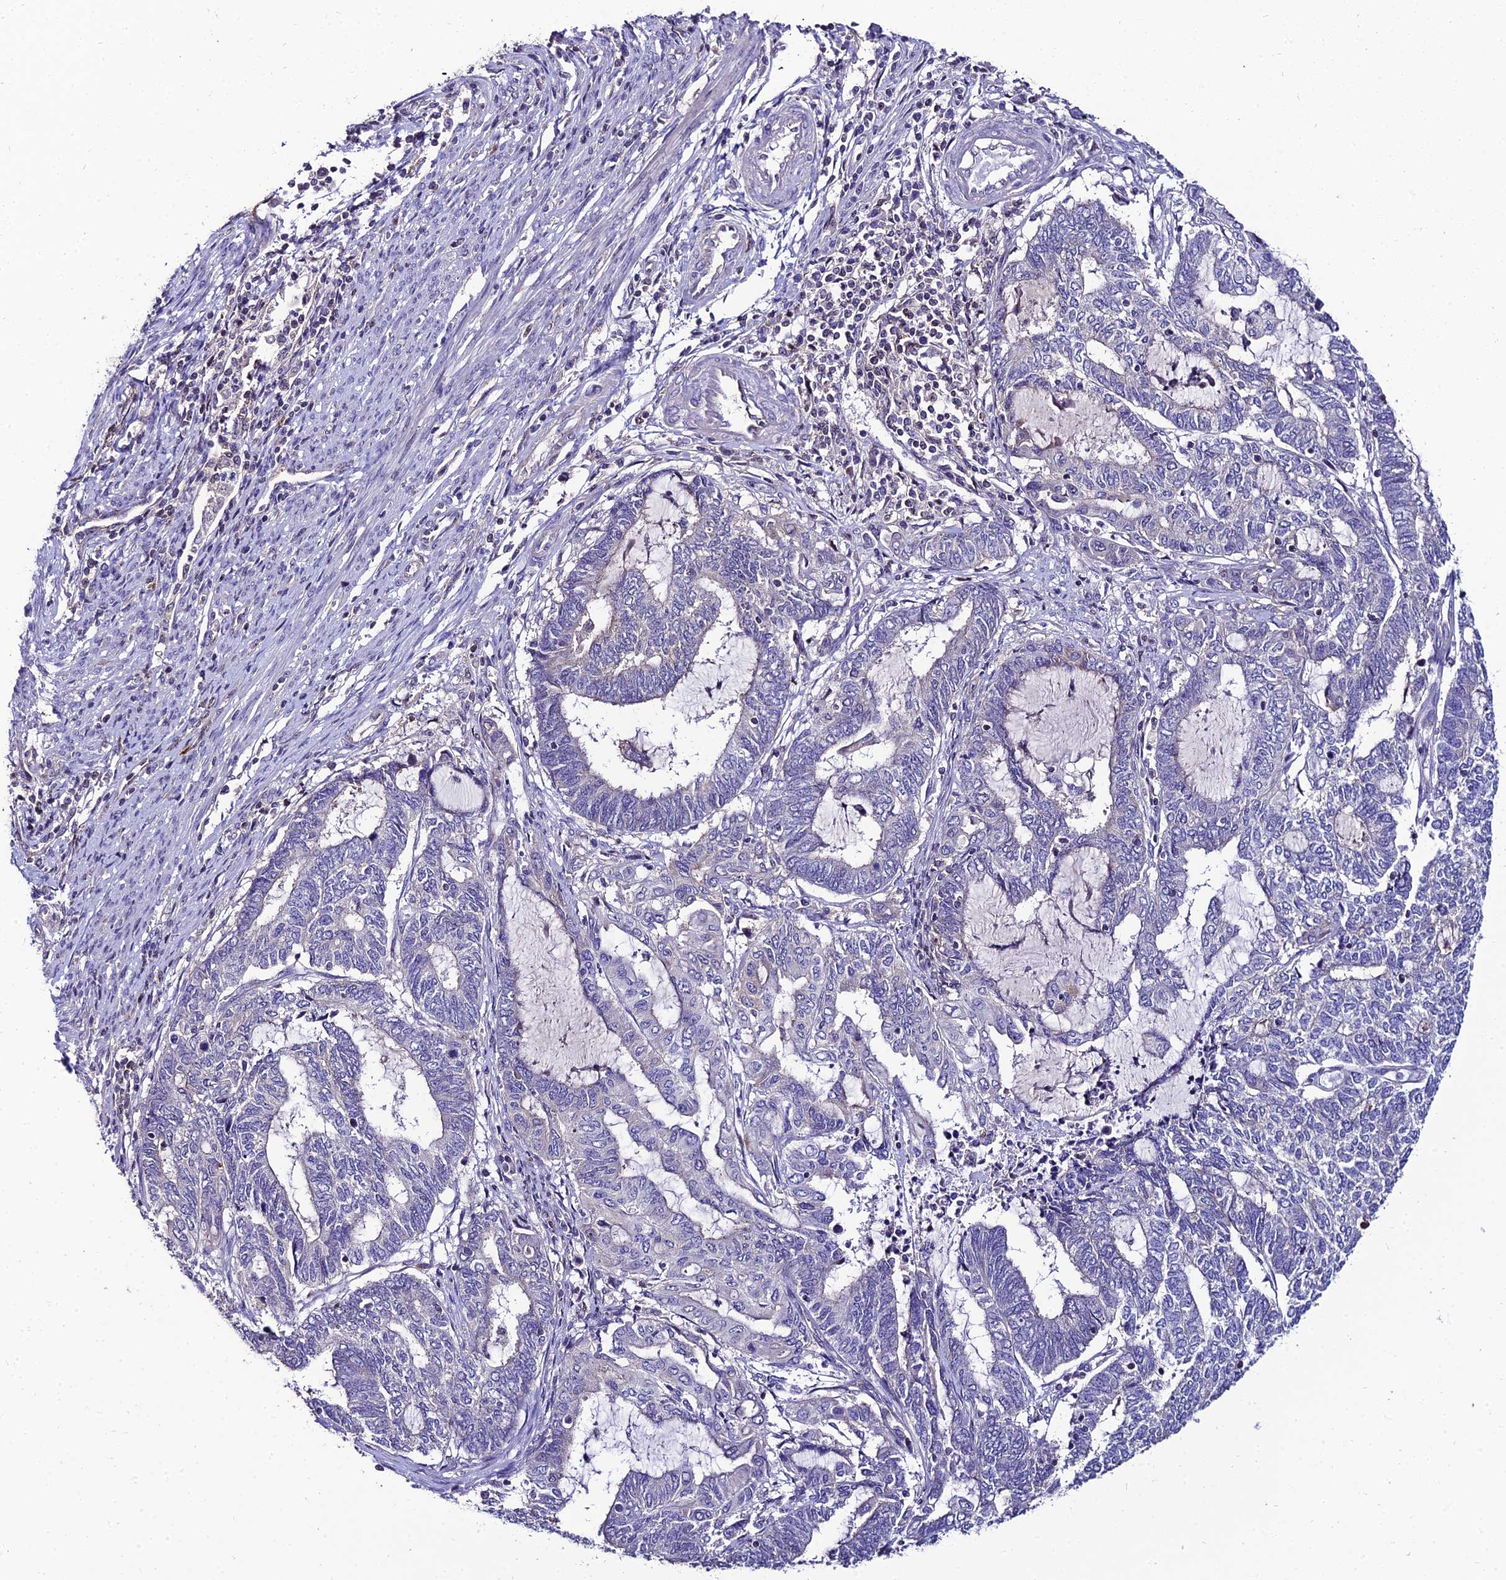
{"staining": {"intensity": "negative", "quantity": "none", "location": "none"}, "tissue": "endometrial cancer", "cell_type": "Tumor cells", "image_type": "cancer", "snomed": [{"axis": "morphology", "description": "Adenocarcinoma, NOS"}, {"axis": "topography", "description": "Uterus"}, {"axis": "topography", "description": "Endometrium"}], "caption": "Tumor cells show no significant protein staining in endometrial cancer (adenocarcinoma).", "gene": "SHQ1", "patient": {"sex": "female", "age": 70}}